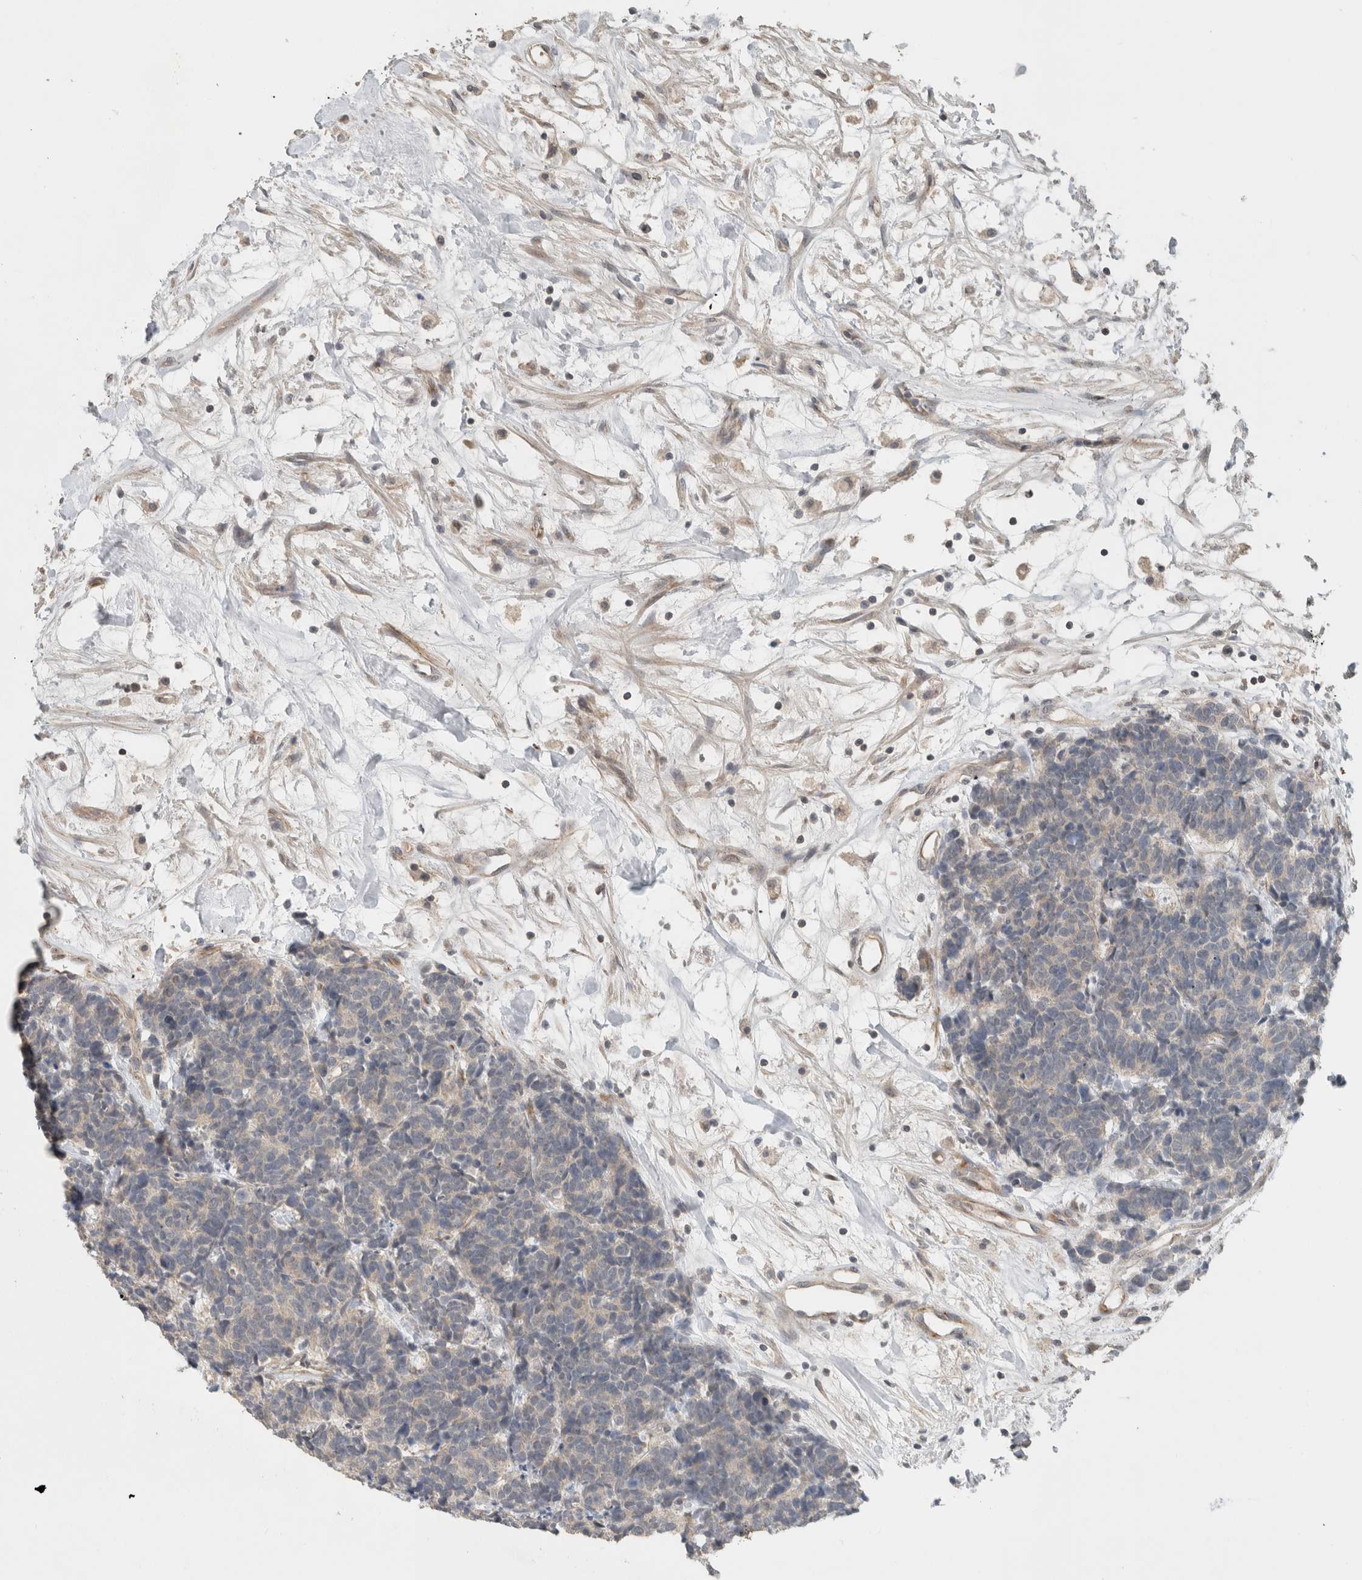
{"staining": {"intensity": "weak", "quantity": "<25%", "location": "cytoplasmic/membranous"}, "tissue": "carcinoid", "cell_type": "Tumor cells", "image_type": "cancer", "snomed": [{"axis": "morphology", "description": "Carcinoma, NOS"}, {"axis": "morphology", "description": "Carcinoid, malignant, NOS"}, {"axis": "topography", "description": "Urinary bladder"}], "caption": "The image reveals no significant expression in tumor cells of carcinoma. (DAB (3,3'-diaminobenzidine) immunohistochemistry (IHC) with hematoxylin counter stain).", "gene": "ERCC6L2", "patient": {"sex": "male", "age": 57}}